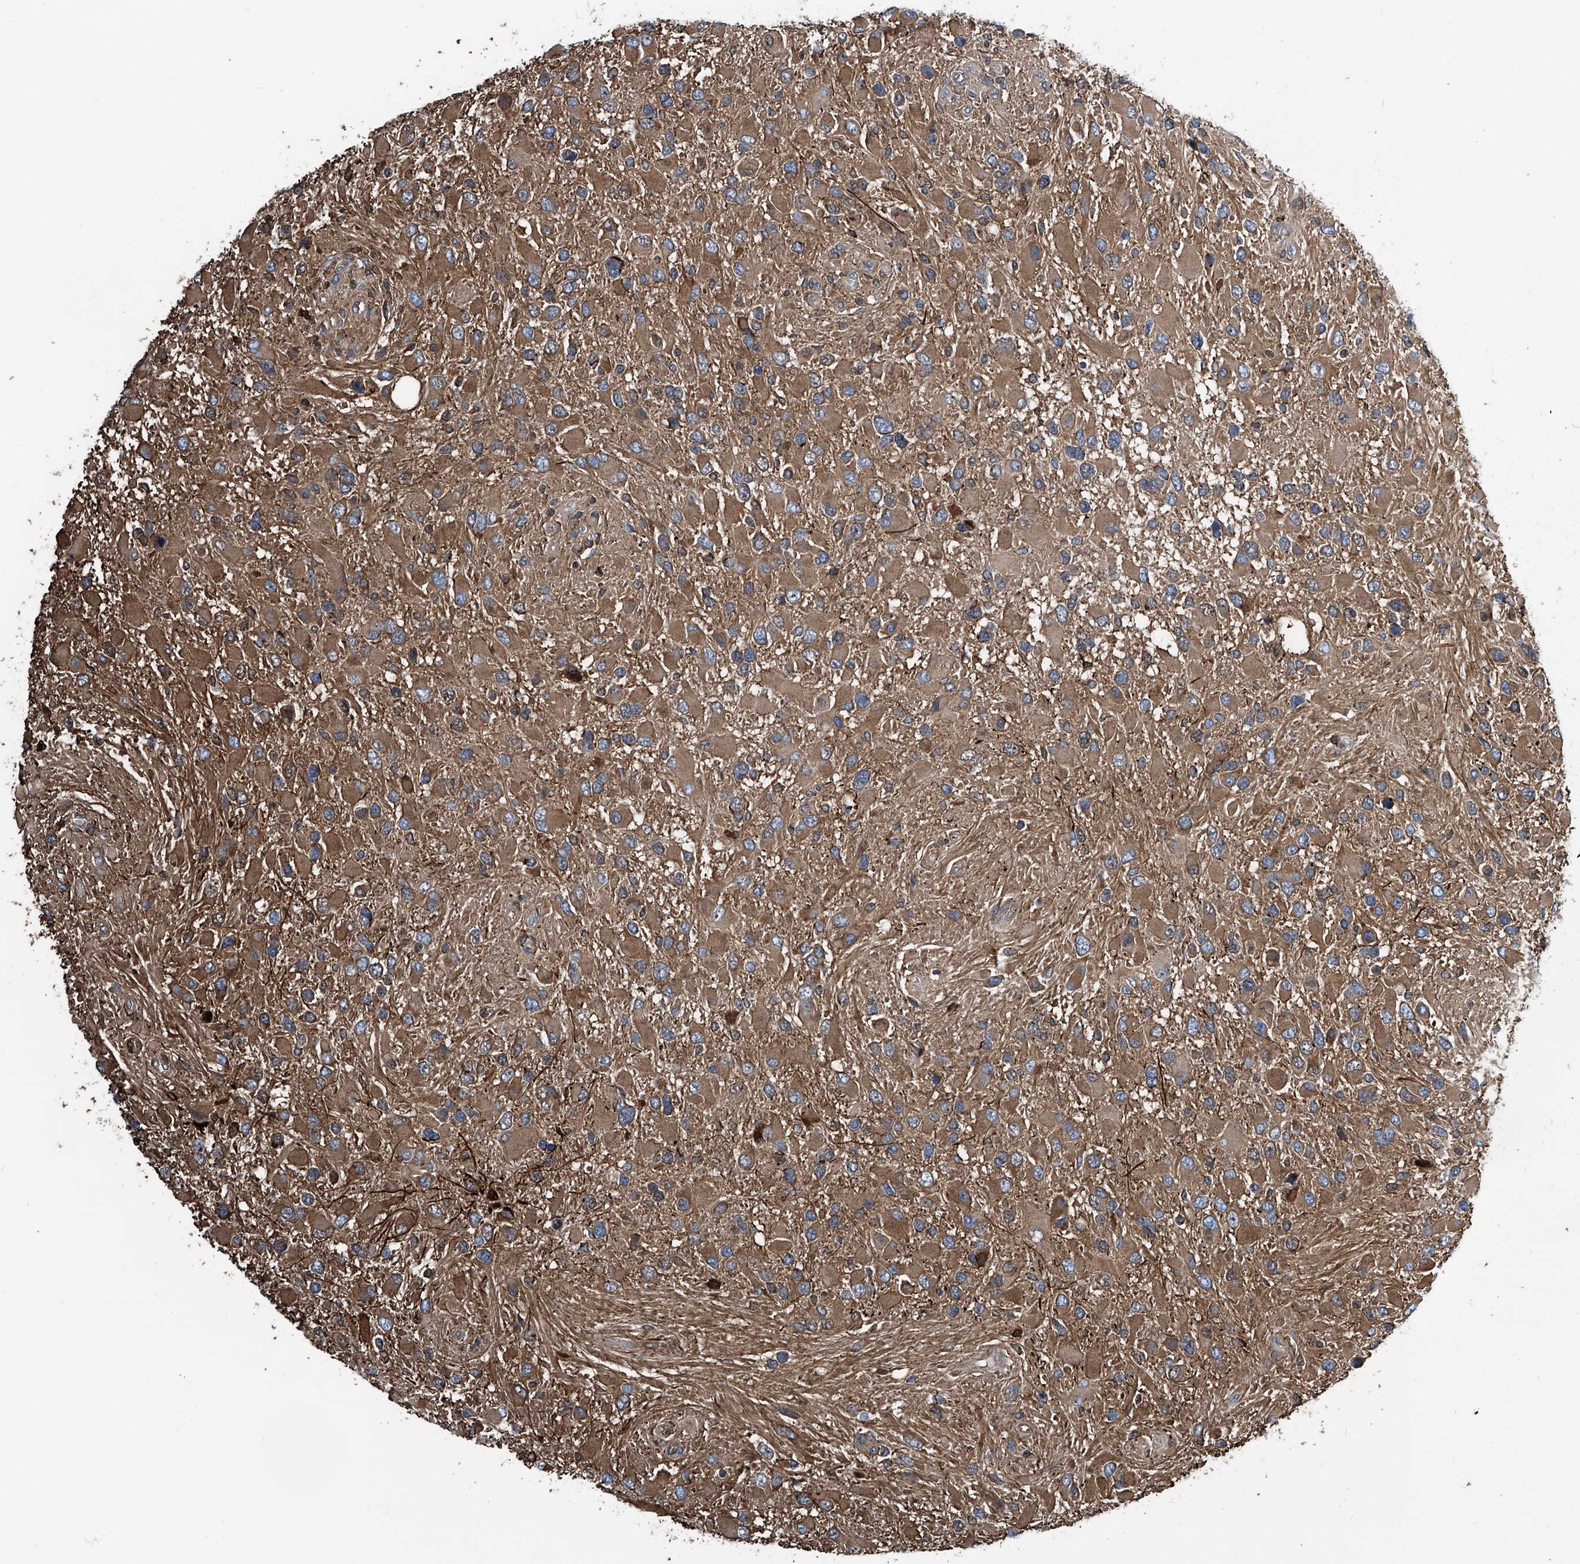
{"staining": {"intensity": "moderate", "quantity": ">75%", "location": "cytoplasmic/membranous"}, "tissue": "glioma", "cell_type": "Tumor cells", "image_type": "cancer", "snomed": [{"axis": "morphology", "description": "Glioma, malignant, High grade"}, {"axis": "topography", "description": "Brain"}], "caption": "DAB immunohistochemical staining of glioma reveals moderate cytoplasmic/membranous protein positivity in approximately >75% of tumor cells.", "gene": "ZNF484", "patient": {"sex": "male", "age": 53}}